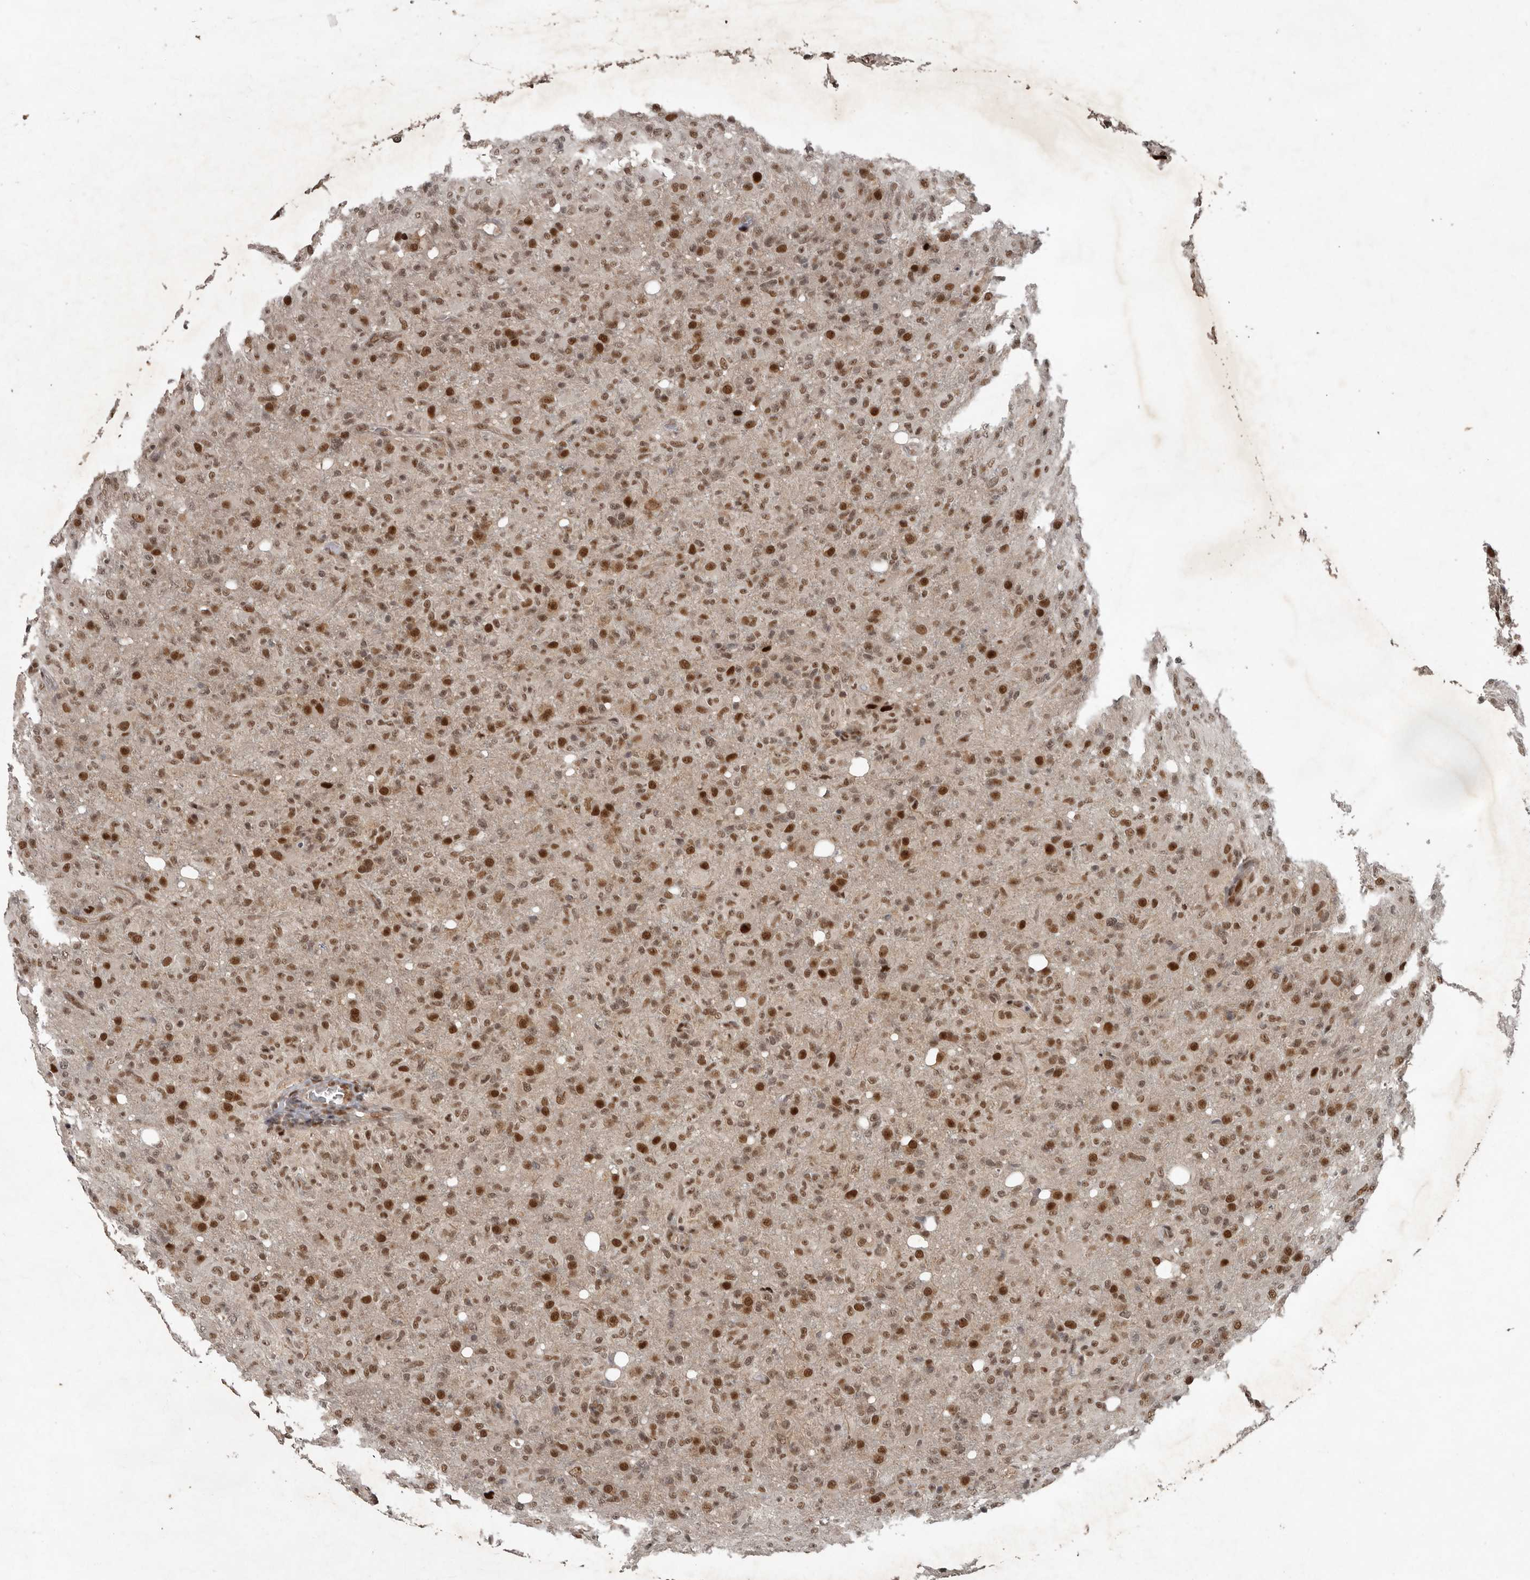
{"staining": {"intensity": "moderate", "quantity": ">75%", "location": "nuclear"}, "tissue": "glioma", "cell_type": "Tumor cells", "image_type": "cancer", "snomed": [{"axis": "morphology", "description": "Glioma, malignant, High grade"}, {"axis": "topography", "description": "Brain"}], "caption": "Glioma stained for a protein (brown) demonstrates moderate nuclear positive expression in approximately >75% of tumor cells.", "gene": "CDC27", "patient": {"sex": "female", "age": 57}}